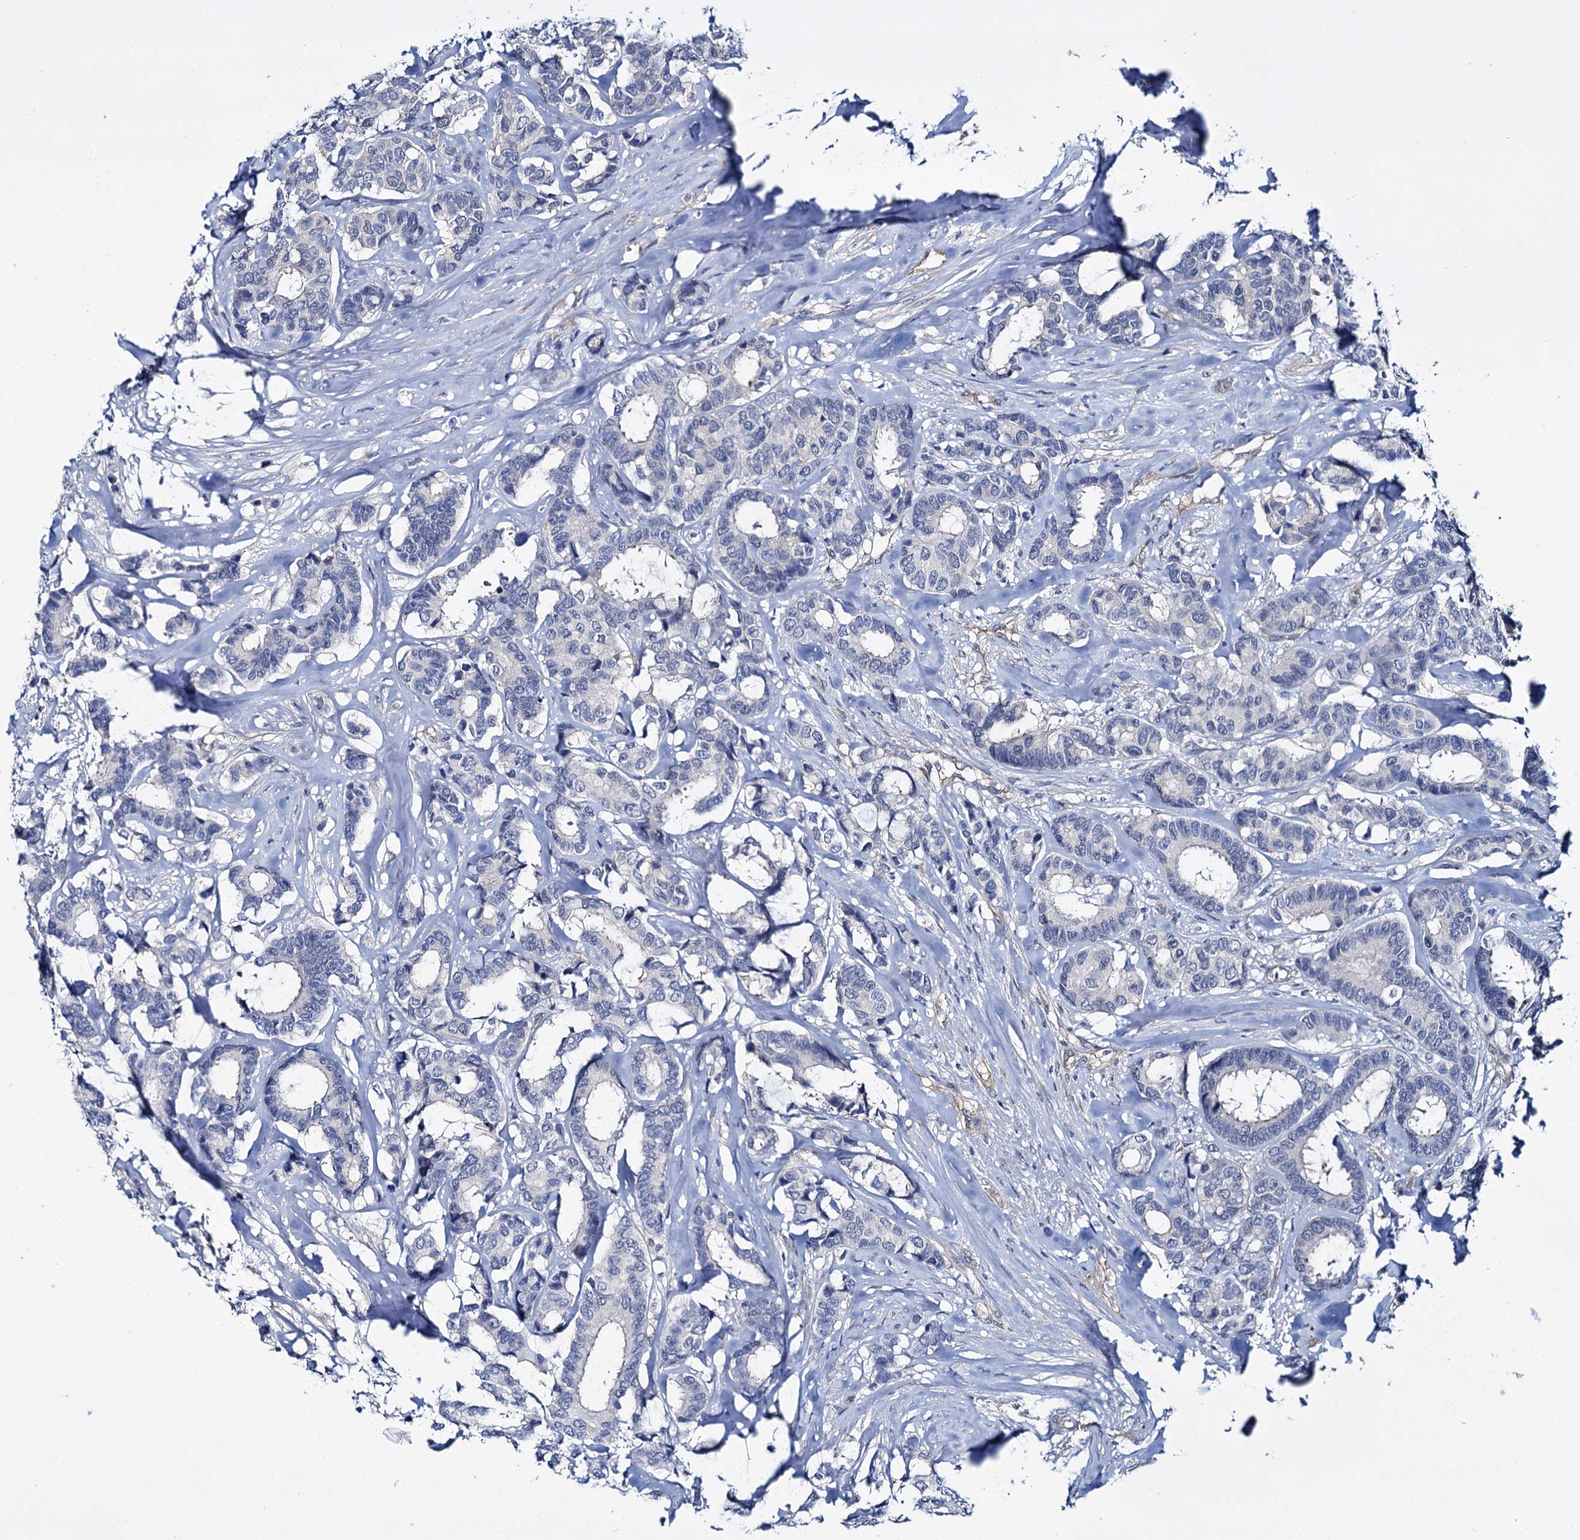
{"staining": {"intensity": "negative", "quantity": "none", "location": "none"}, "tissue": "breast cancer", "cell_type": "Tumor cells", "image_type": "cancer", "snomed": [{"axis": "morphology", "description": "Duct carcinoma"}, {"axis": "topography", "description": "Breast"}], "caption": "IHC image of neoplastic tissue: breast cancer stained with DAB shows no significant protein positivity in tumor cells.", "gene": "STXBP1", "patient": {"sex": "female", "age": 87}}